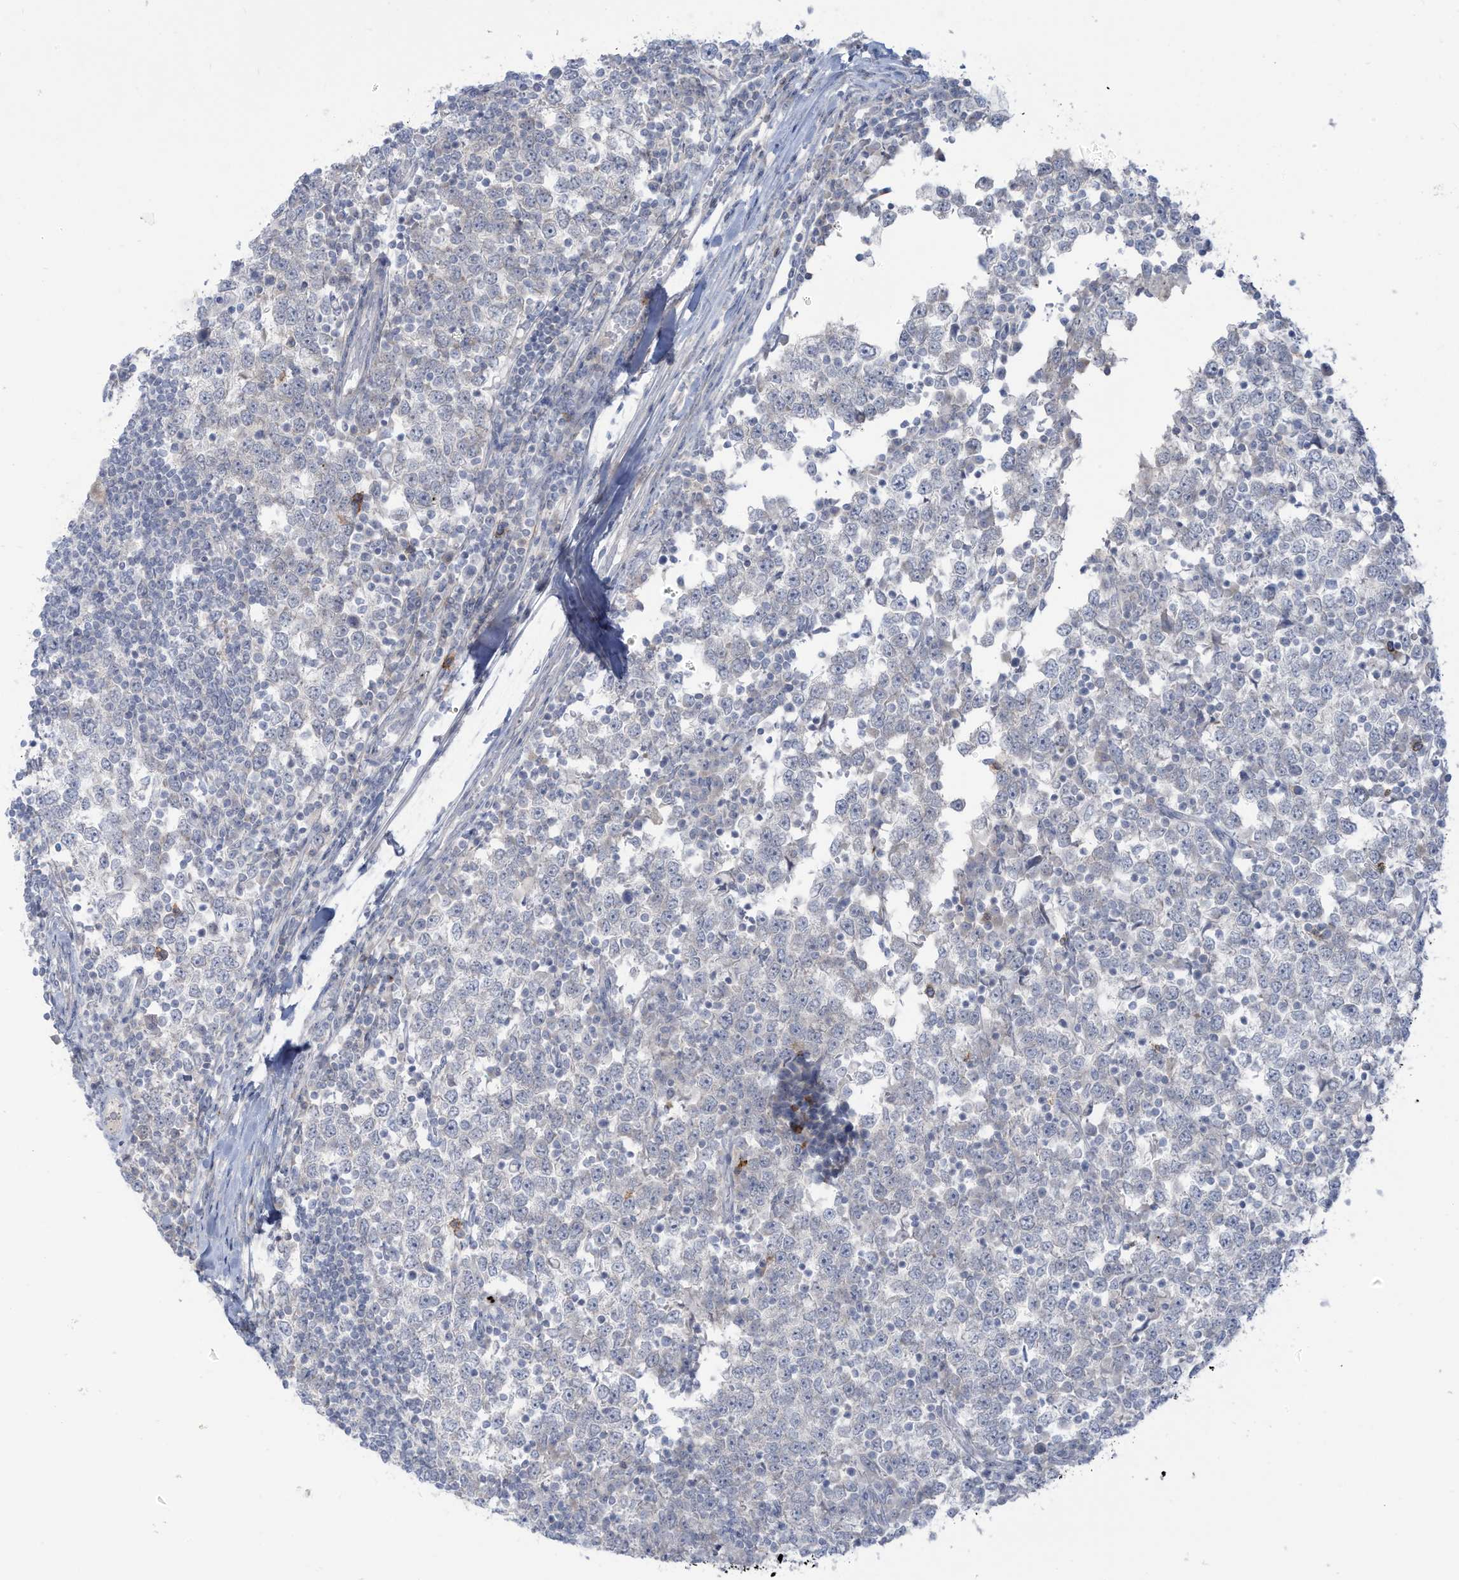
{"staining": {"intensity": "negative", "quantity": "none", "location": "none"}, "tissue": "testis cancer", "cell_type": "Tumor cells", "image_type": "cancer", "snomed": [{"axis": "morphology", "description": "Seminoma, NOS"}, {"axis": "topography", "description": "Testis"}], "caption": "Histopathology image shows no significant protein positivity in tumor cells of testis seminoma.", "gene": "NOTO", "patient": {"sex": "male", "age": 65}}